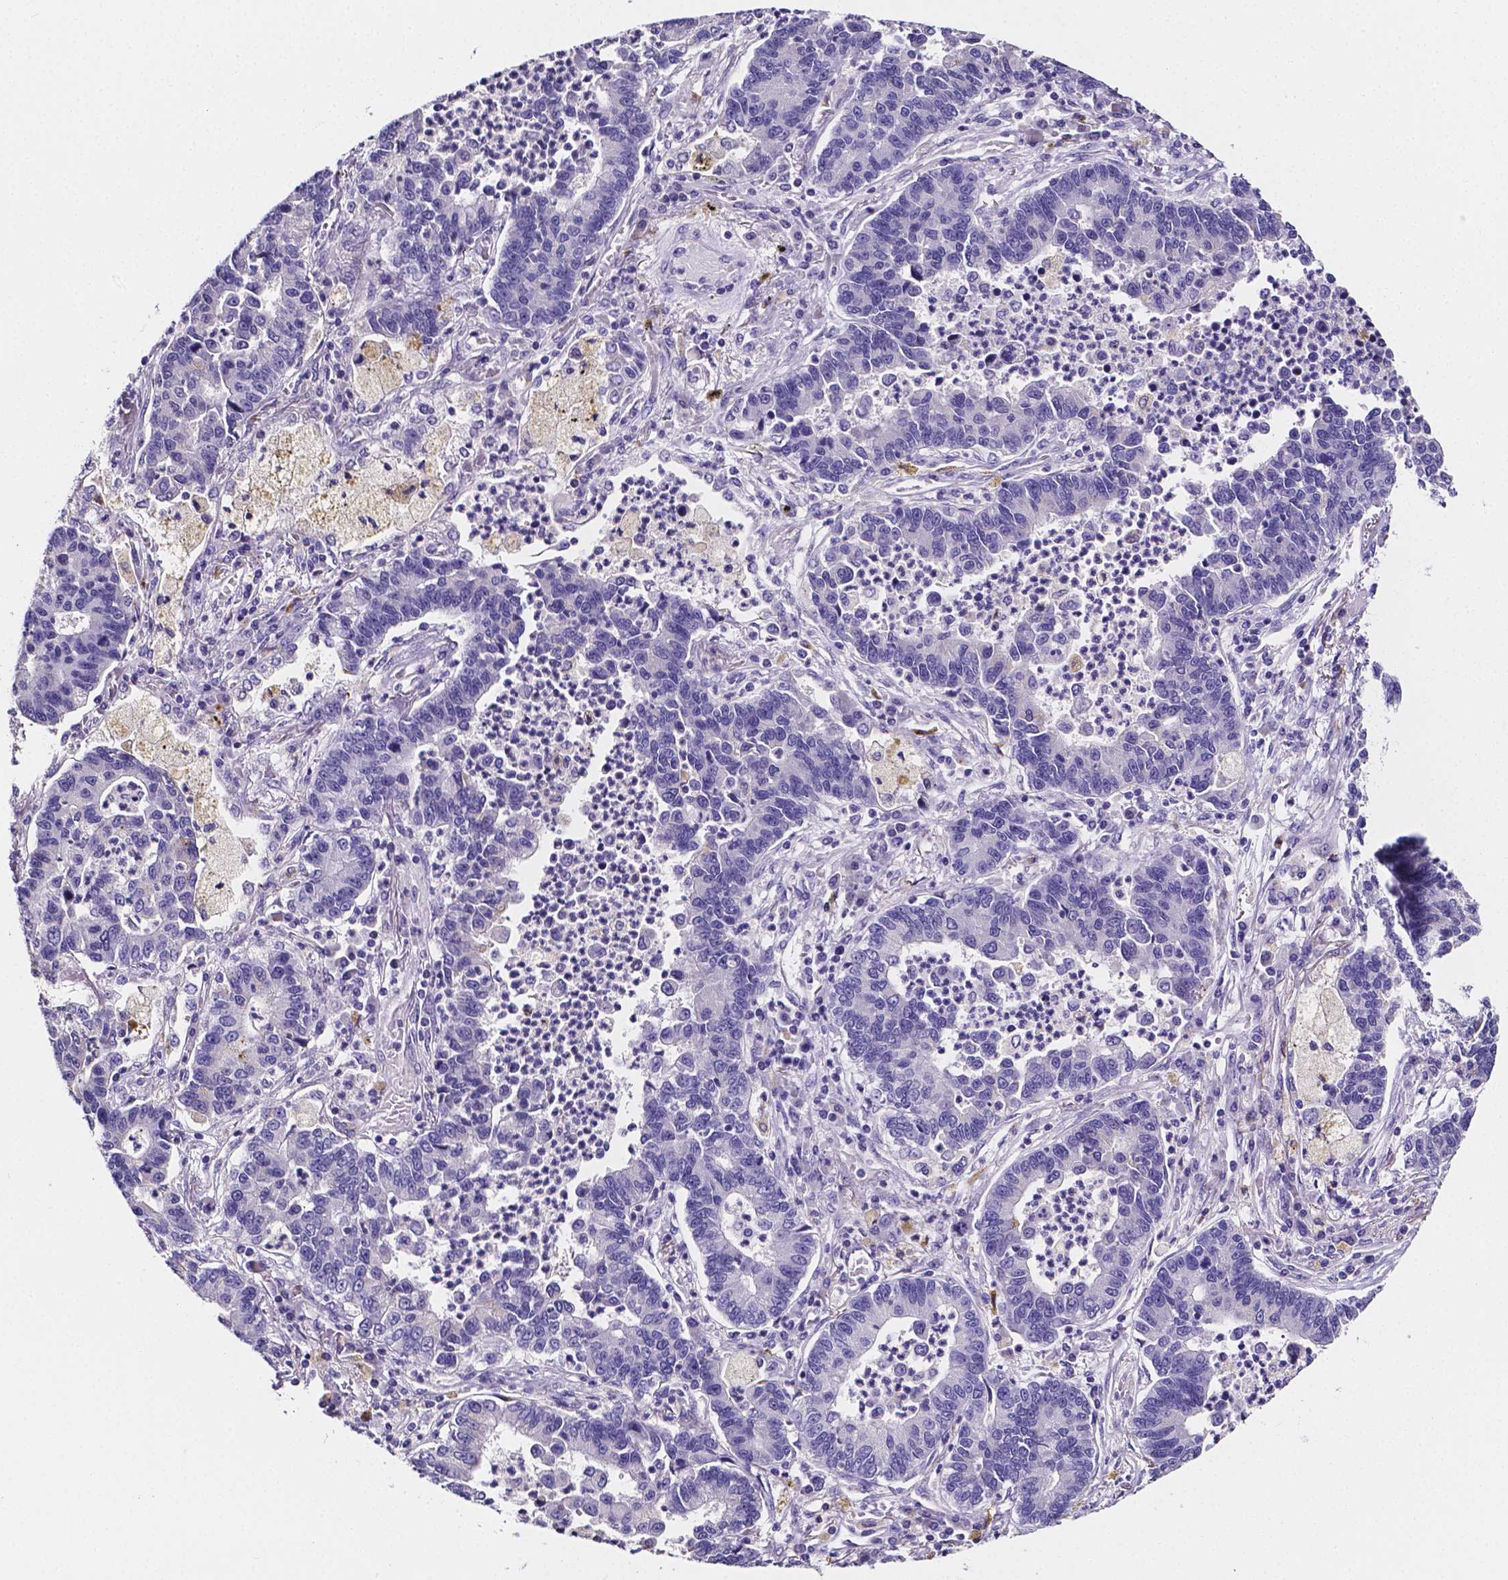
{"staining": {"intensity": "negative", "quantity": "none", "location": "none"}, "tissue": "lung cancer", "cell_type": "Tumor cells", "image_type": "cancer", "snomed": [{"axis": "morphology", "description": "Adenocarcinoma, NOS"}, {"axis": "topography", "description": "Lung"}], "caption": "High power microscopy histopathology image of an immunohistochemistry image of lung cancer (adenocarcinoma), revealing no significant positivity in tumor cells. (DAB (3,3'-diaminobenzidine) immunohistochemistry visualized using brightfield microscopy, high magnification).", "gene": "NRGN", "patient": {"sex": "female", "age": 57}}